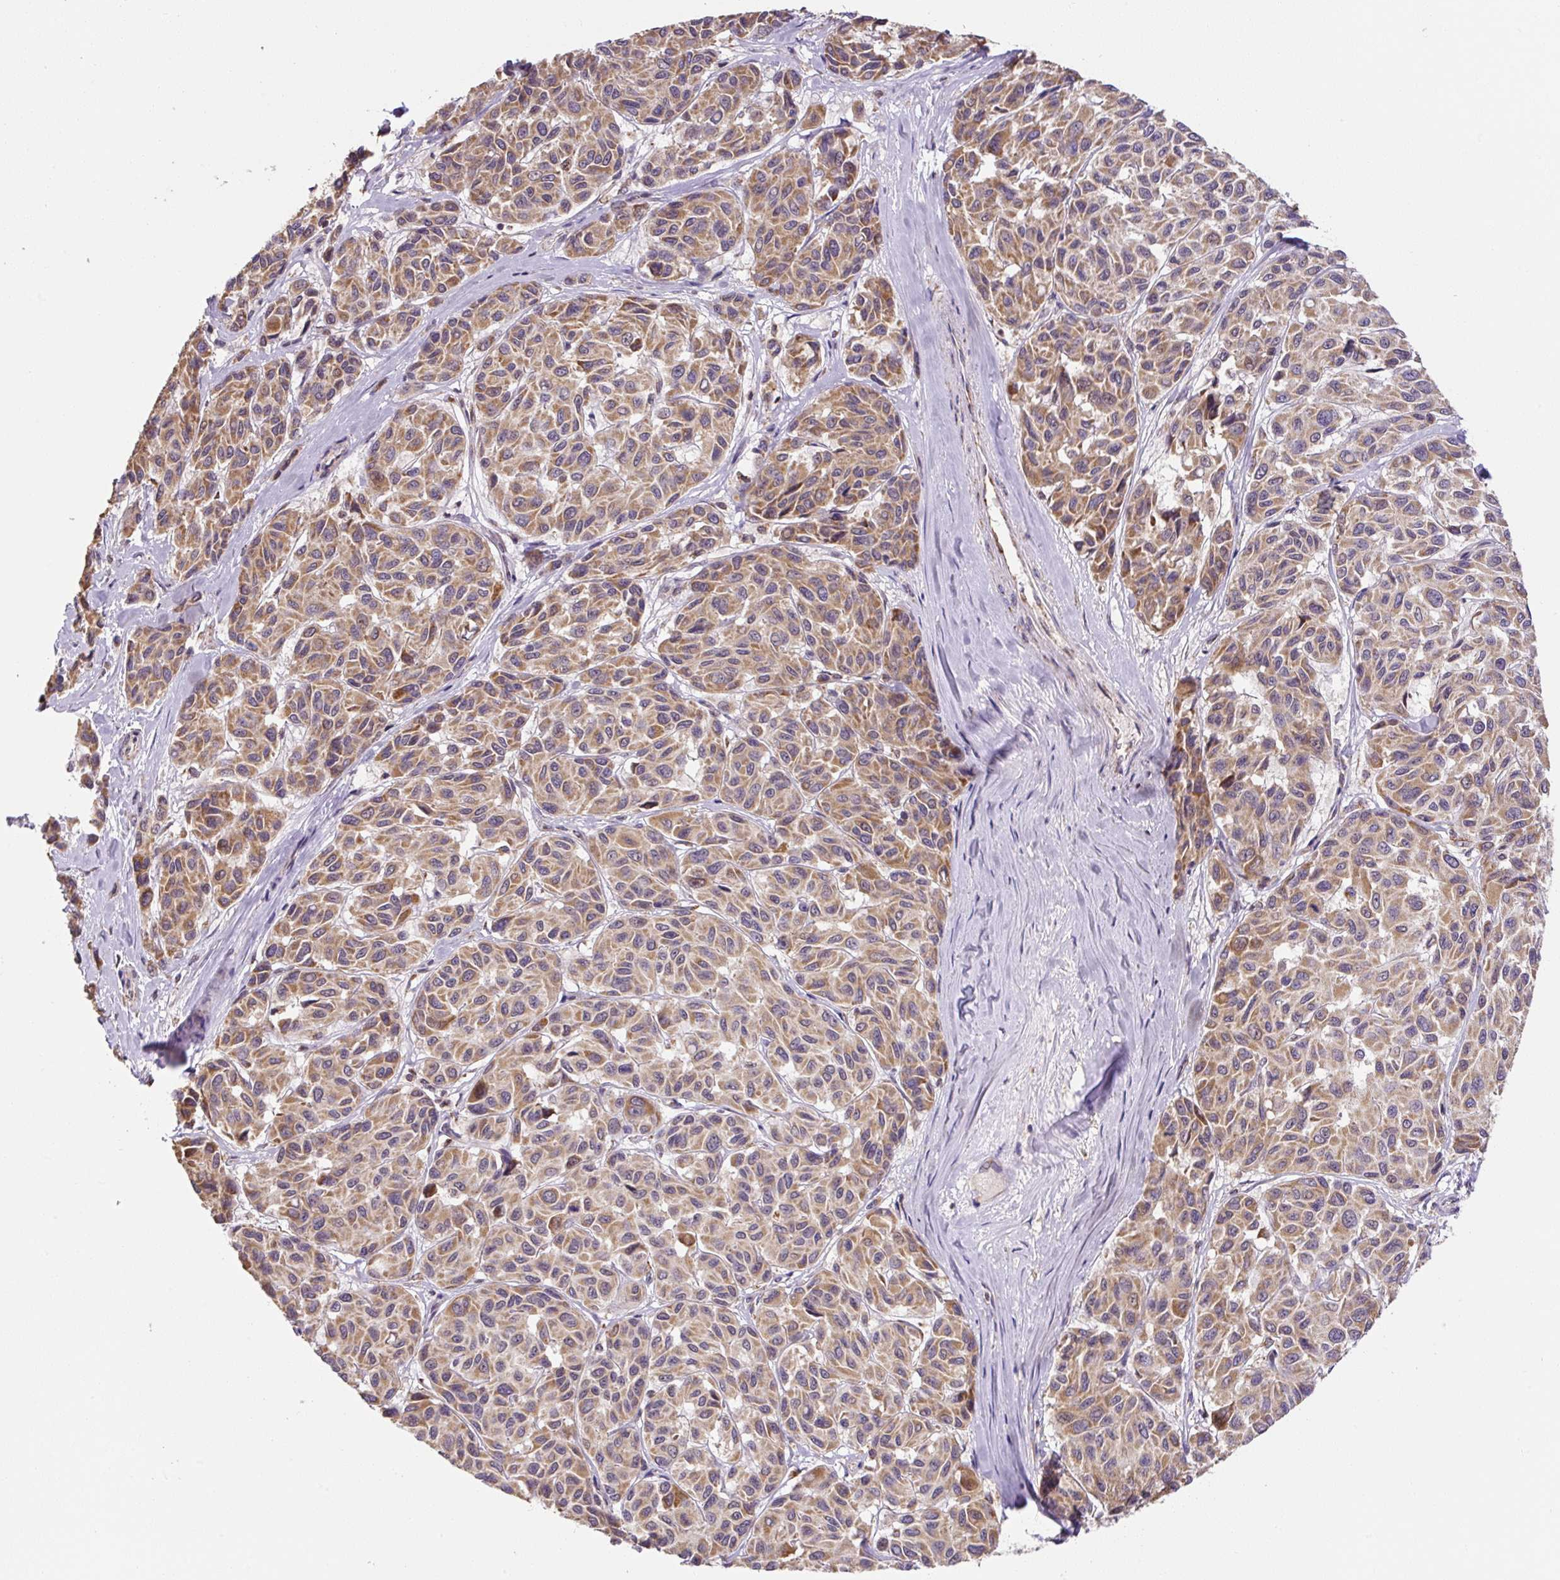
{"staining": {"intensity": "moderate", "quantity": ">75%", "location": "cytoplasmic/membranous"}, "tissue": "melanoma", "cell_type": "Tumor cells", "image_type": "cancer", "snomed": [{"axis": "morphology", "description": "Malignant melanoma, NOS"}, {"axis": "topography", "description": "Skin"}], "caption": "Human malignant melanoma stained with a protein marker demonstrates moderate staining in tumor cells.", "gene": "MFSD9", "patient": {"sex": "female", "age": 66}}